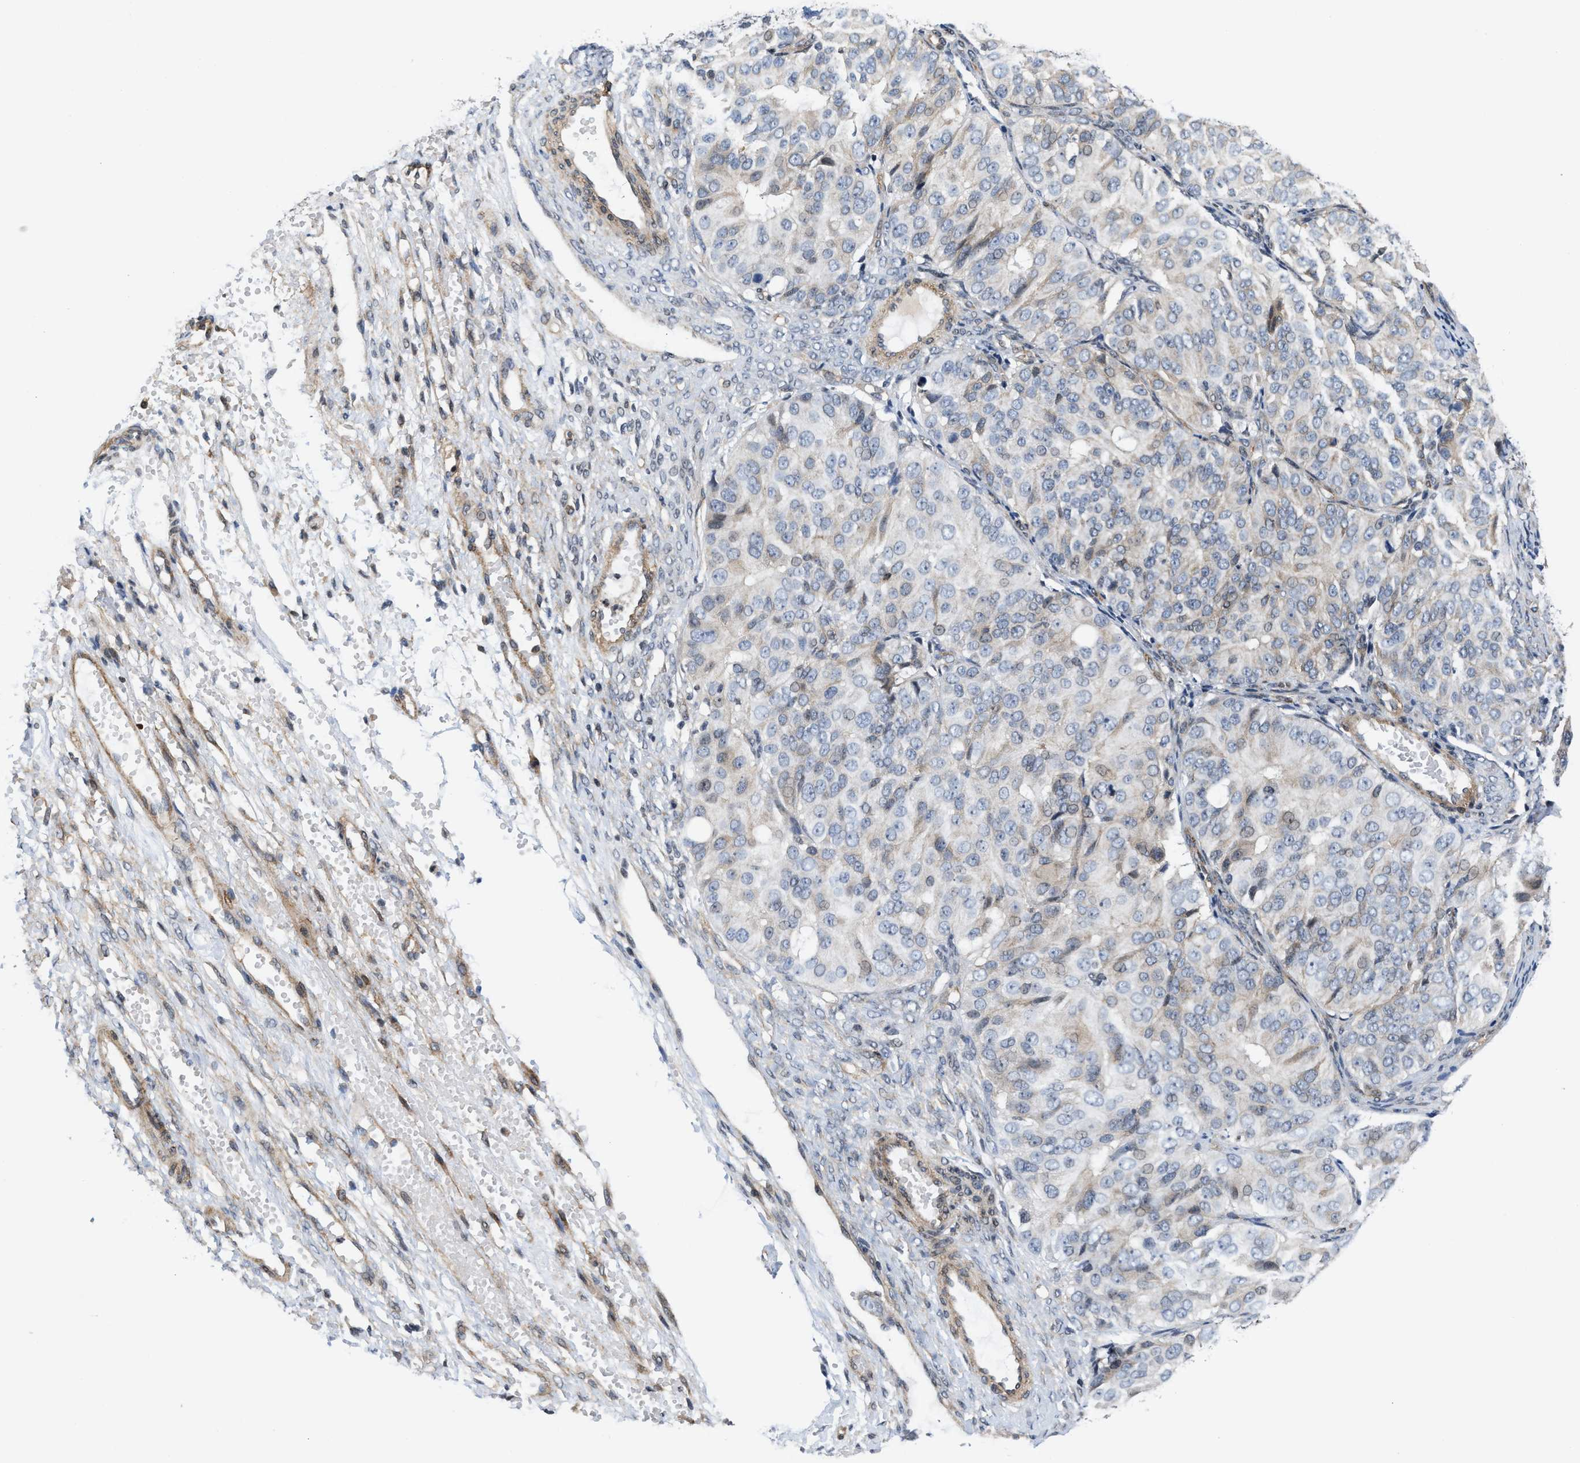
{"staining": {"intensity": "negative", "quantity": "none", "location": "none"}, "tissue": "ovarian cancer", "cell_type": "Tumor cells", "image_type": "cancer", "snomed": [{"axis": "morphology", "description": "Carcinoma, endometroid"}, {"axis": "topography", "description": "Ovary"}], "caption": "Tumor cells are negative for brown protein staining in ovarian cancer (endometroid carcinoma).", "gene": "TGFB1I1", "patient": {"sex": "female", "age": 51}}